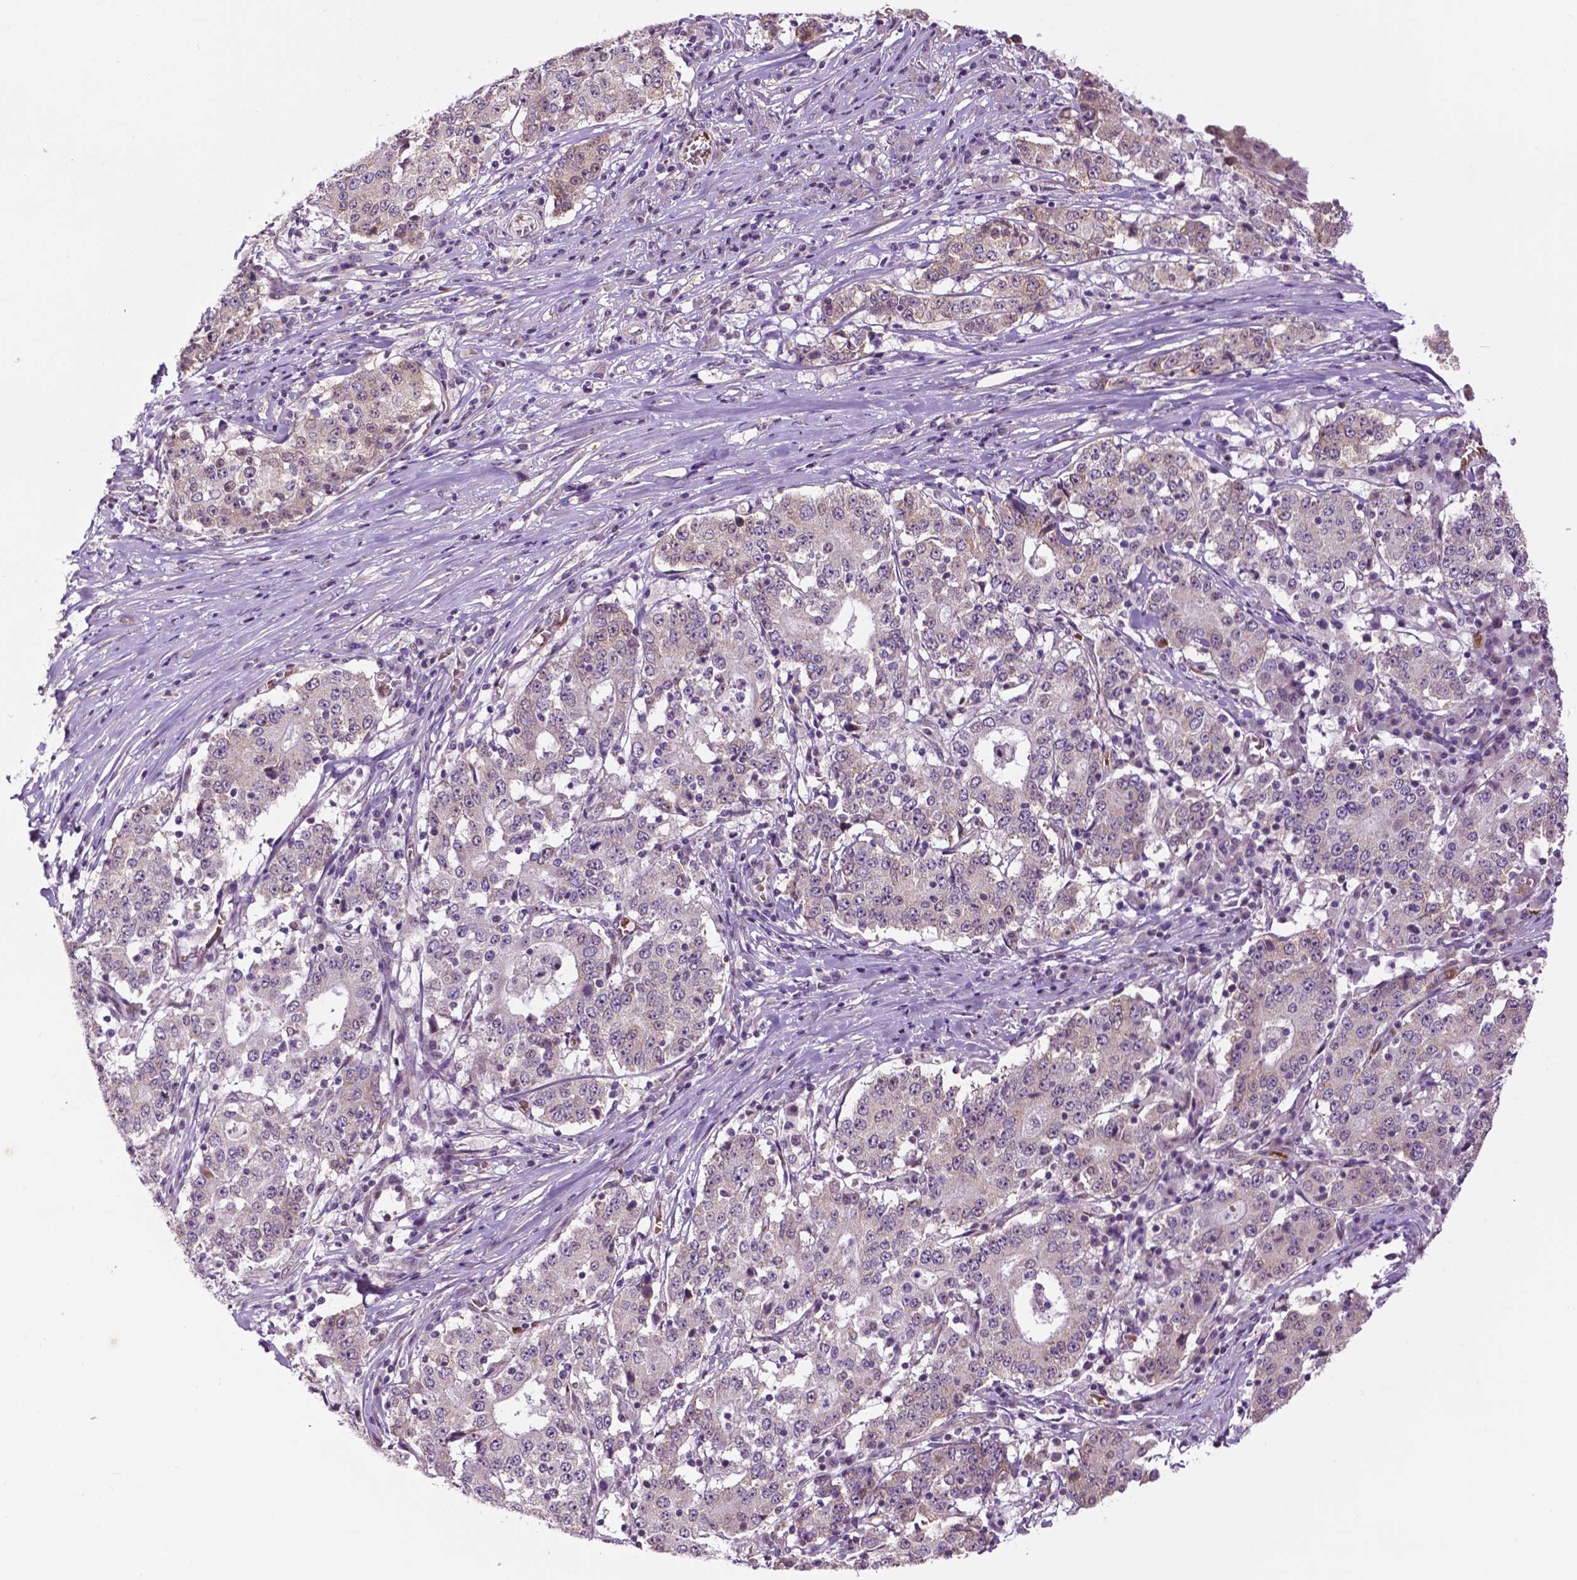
{"staining": {"intensity": "negative", "quantity": "none", "location": "none"}, "tissue": "stomach cancer", "cell_type": "Tumor cells", "image_type": "cancer", "snomed": [{"axis": "morphology", "description": "Adenocarcinoma, NOS"}, {"axis": "topography", "description": "Stomach"}], "caption": "IHC image of neoplastic tissue: human stomach cancer stained with DAB (3,3'-diaminobenzidine) displays no significant protein staining in tumor cells.", "gene": "ZNF41", "patient": {"sex": "male", "age": 59}}